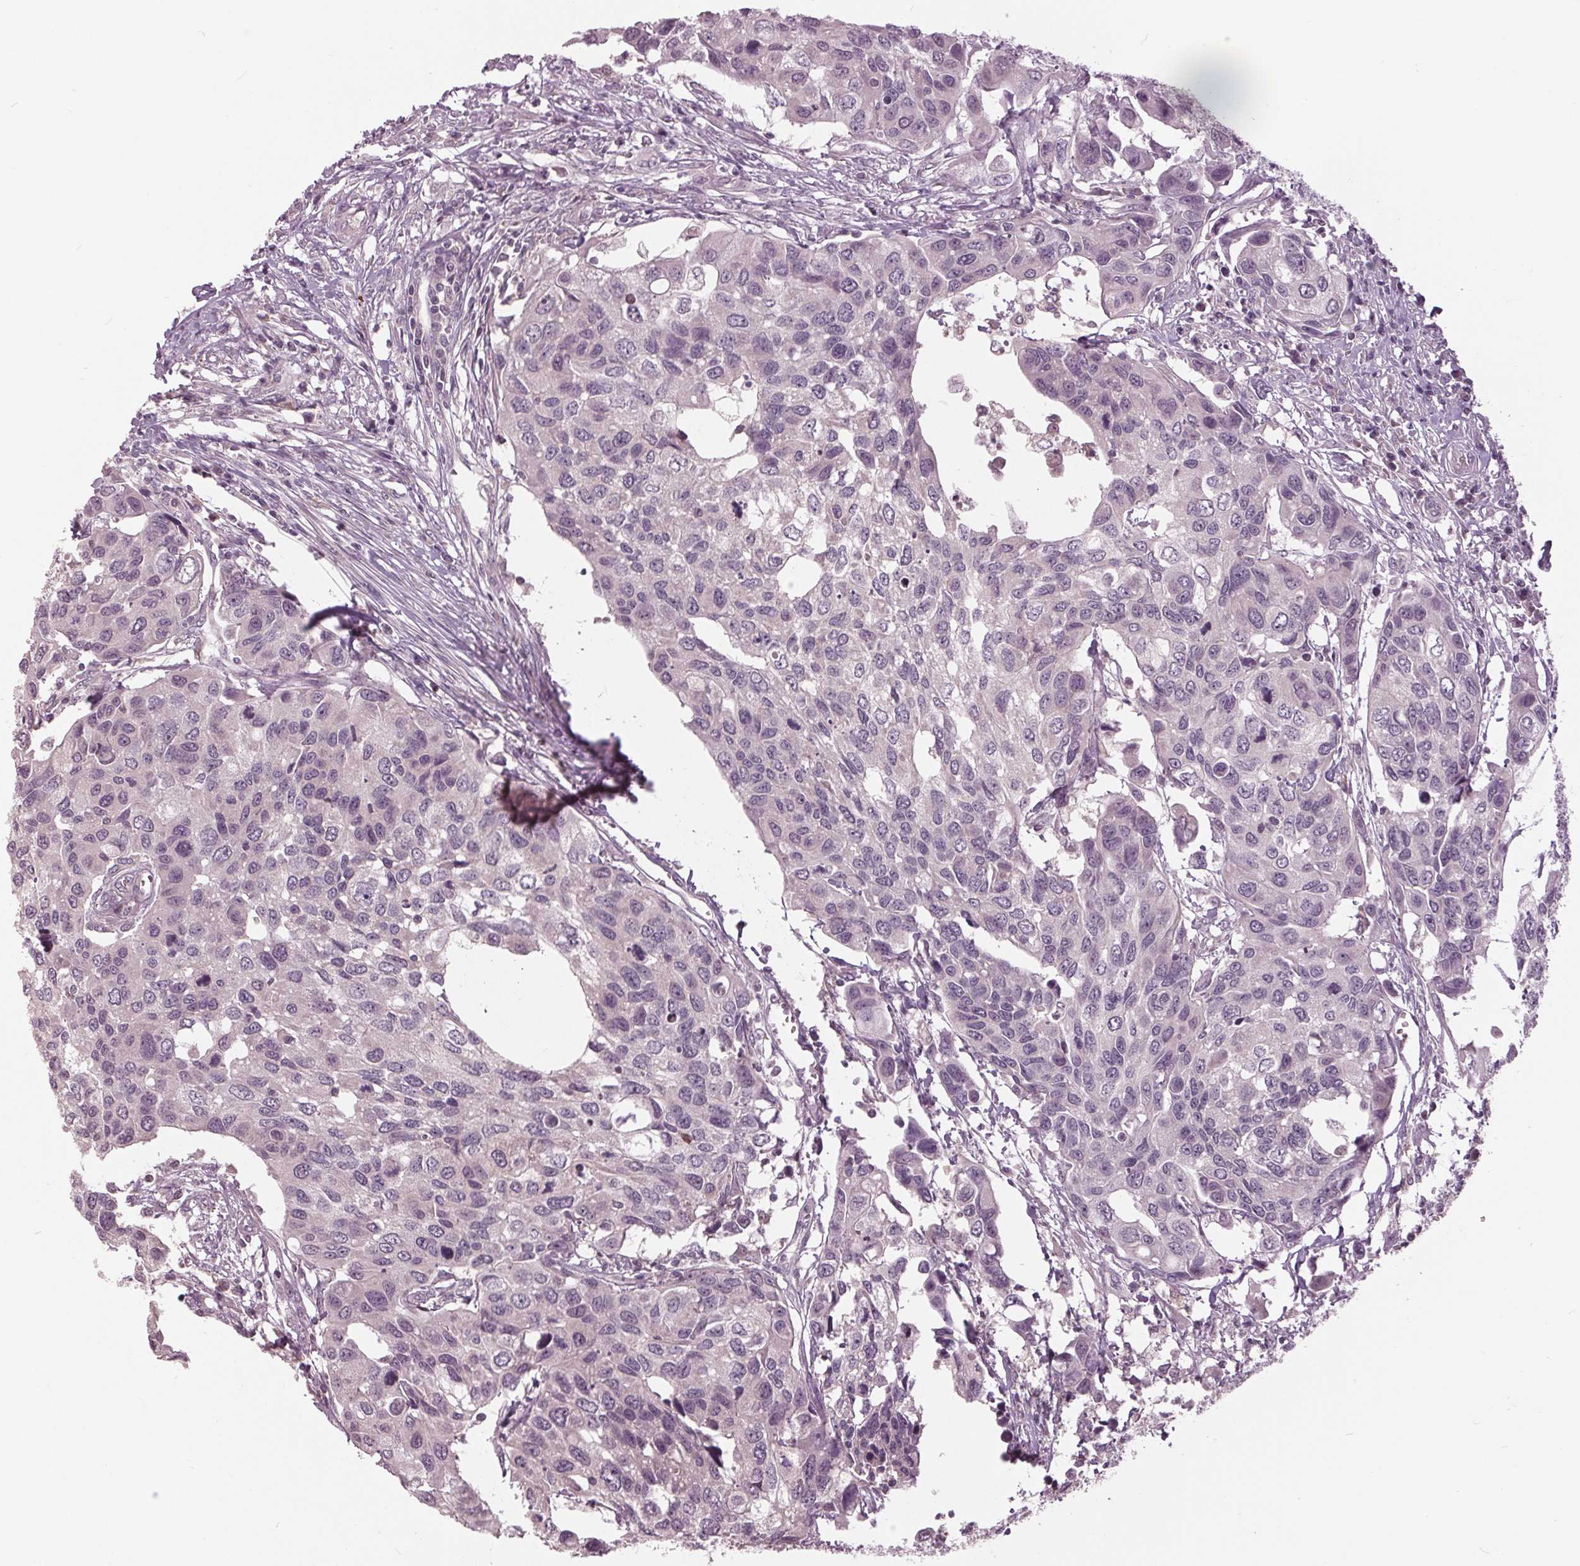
{"staining": {"intensity": "negative", "quantity": "none", "location": "none"}, "tissue": "urothelial cancer", "cell_type": "Tumor cells", "image_type": "cancer", "snomed": [{"axis": "morphology", "description": "Urothelial carcinoma, High grade"}, {"axis": "topography", "description": "Urinary bladder"}], "caption": "DAB (3,3'-diaminobenzidine) immunohistochemical staining of human urothelial carcinoma (high-grade) reveals no significant staining in tumor cells. Nuclei are stained in blue.", "gene": "SIGLEC6", "patient": {"sex": "male", "age": 60}}